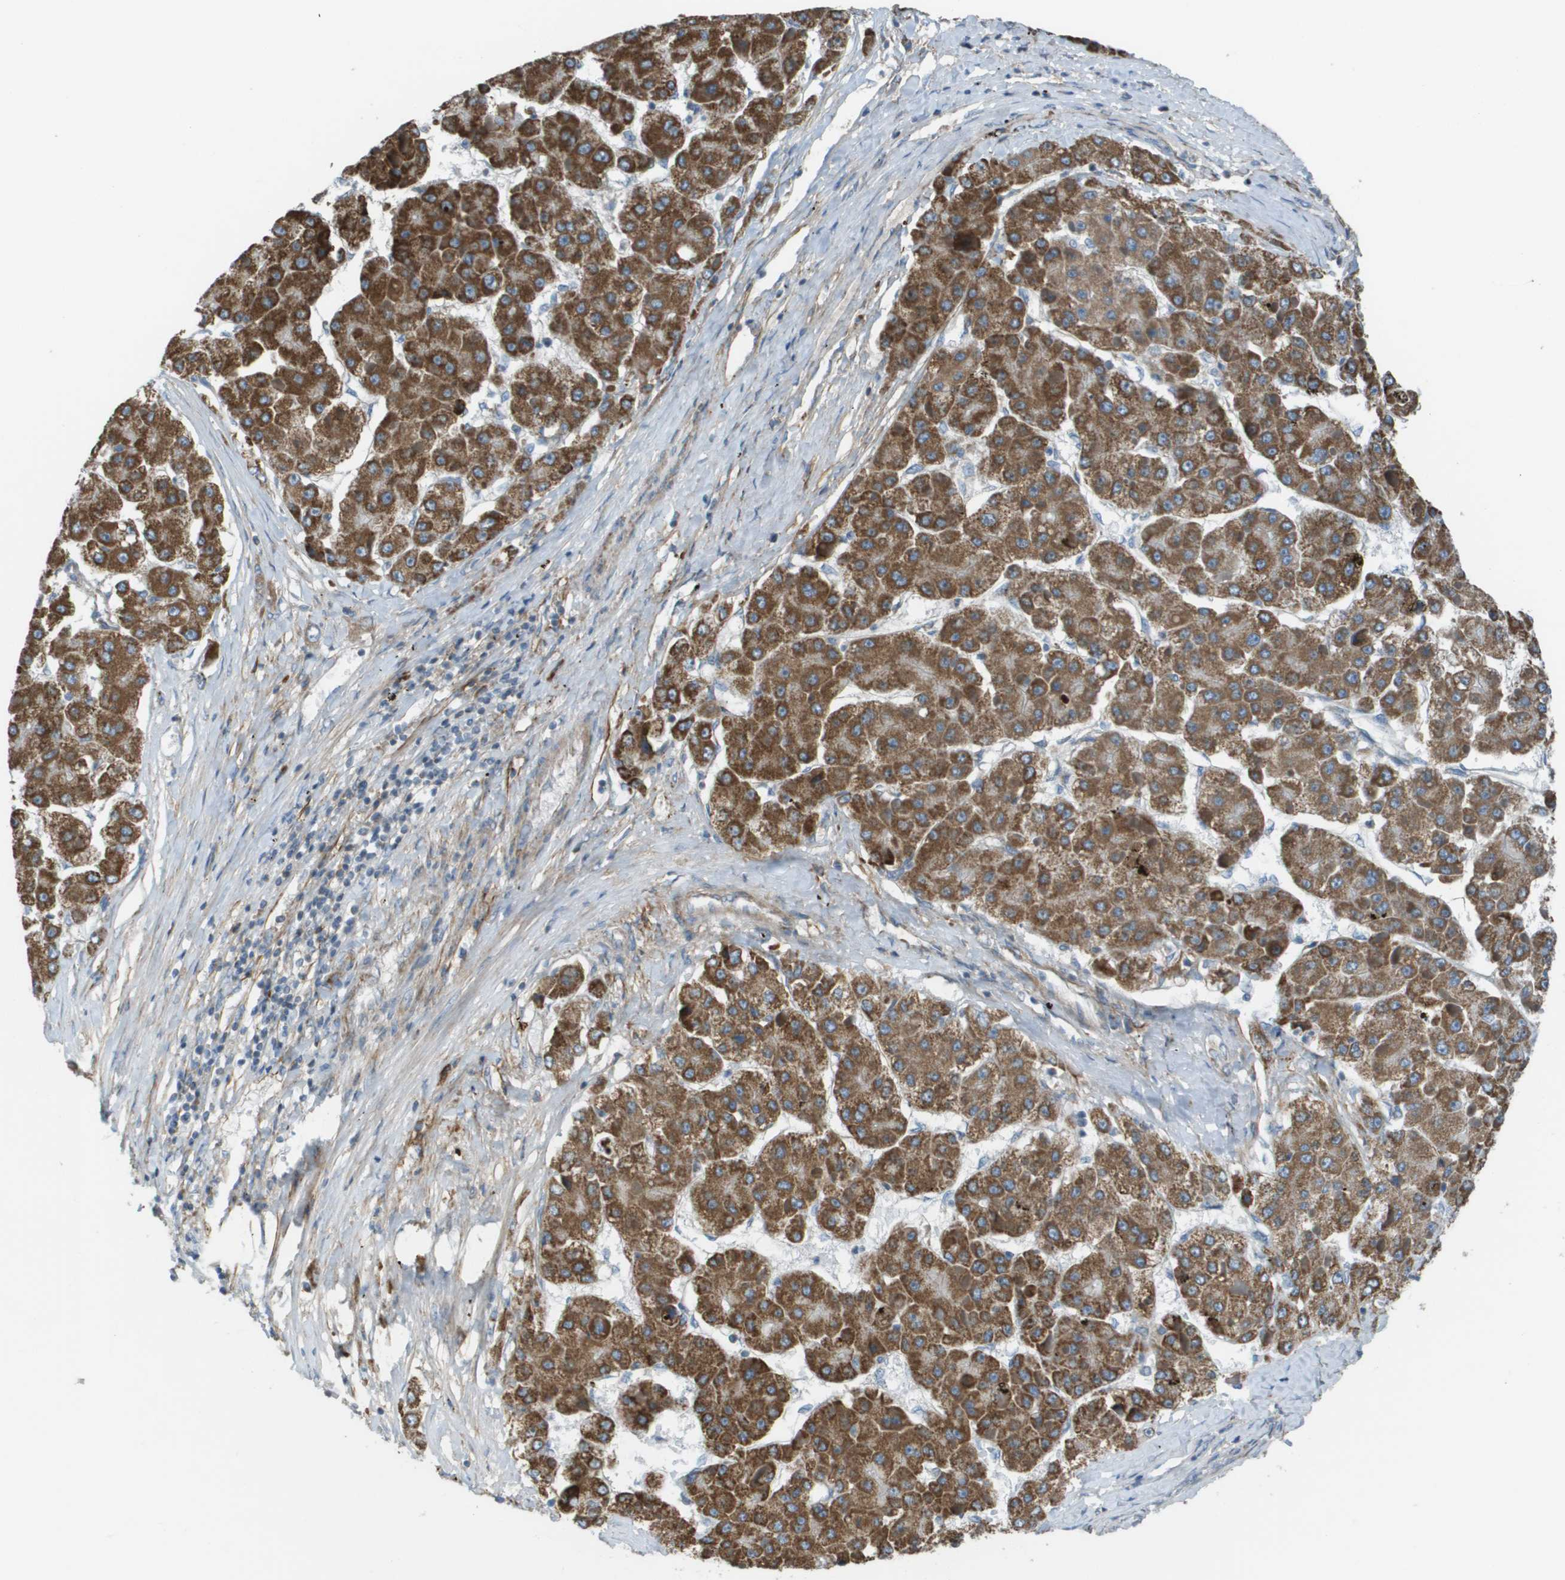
{"staining": {"intensity": "strong", "quantity": ">75%", "location": "cytoplasmic/membranous"}, "tissue": "liver cancer", "cell_type": "Tumor cells", "image_type": "cancer", "snomed": [{"axis": "morphology", "description": "Carcinoma, Hepatocellular, NOS"}, {"axis": "topography", "description": "Liver"}], "caption": "Approximately >75% of tumor cells in human liver cancer (hepatocellular carcinoma) exhibit strong cytoplasmic/membranous protein staining as visualized by brown immunohistochemical staining.", "gene": "GALNT6", "patient": {"sex": "female", "age": 73}}